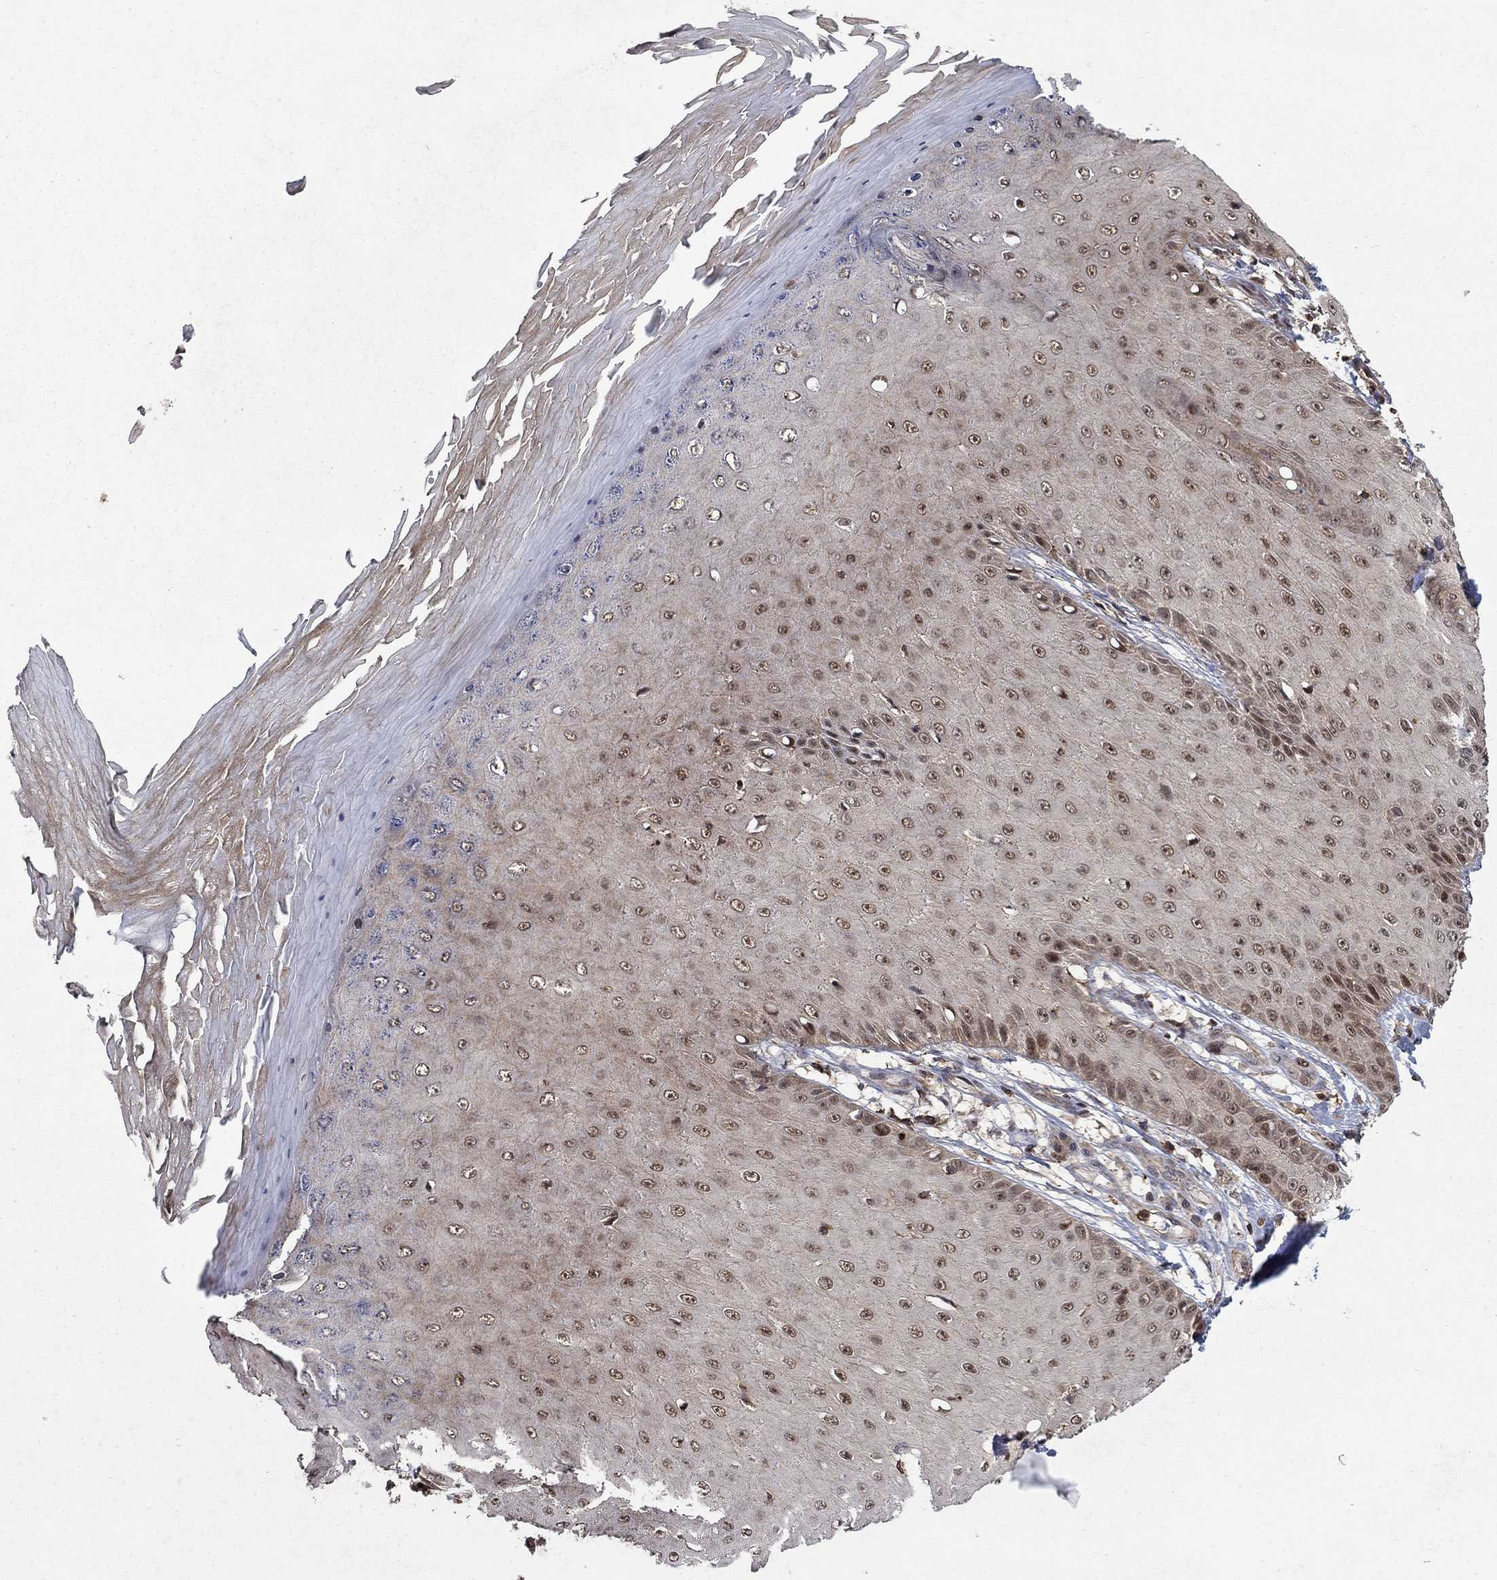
{"staining": {"intensity": "moderate", "quantity": ">75%", "location": "nuclear"}, "tissue": "skin cancer", "cell_type": "Tumor cells", "image_type": "cancer", "snomed": [{"axis": "morphology", "description": "Inflammation, NOS"}, {"axis": "morphology", "description": "Squamous cell carcinoma, NOS"}, {"axis": "topography", "description": "Skin"}], "caption": "An IHC image of neoplastic tissue is shown. Protein staining in brown shows moderate nuclear positivity in skin cancer (squamous cell carcinoma) within tumor cells.", "gene": "CCDC66", "patient": {"sex": "male", "age": 70}}